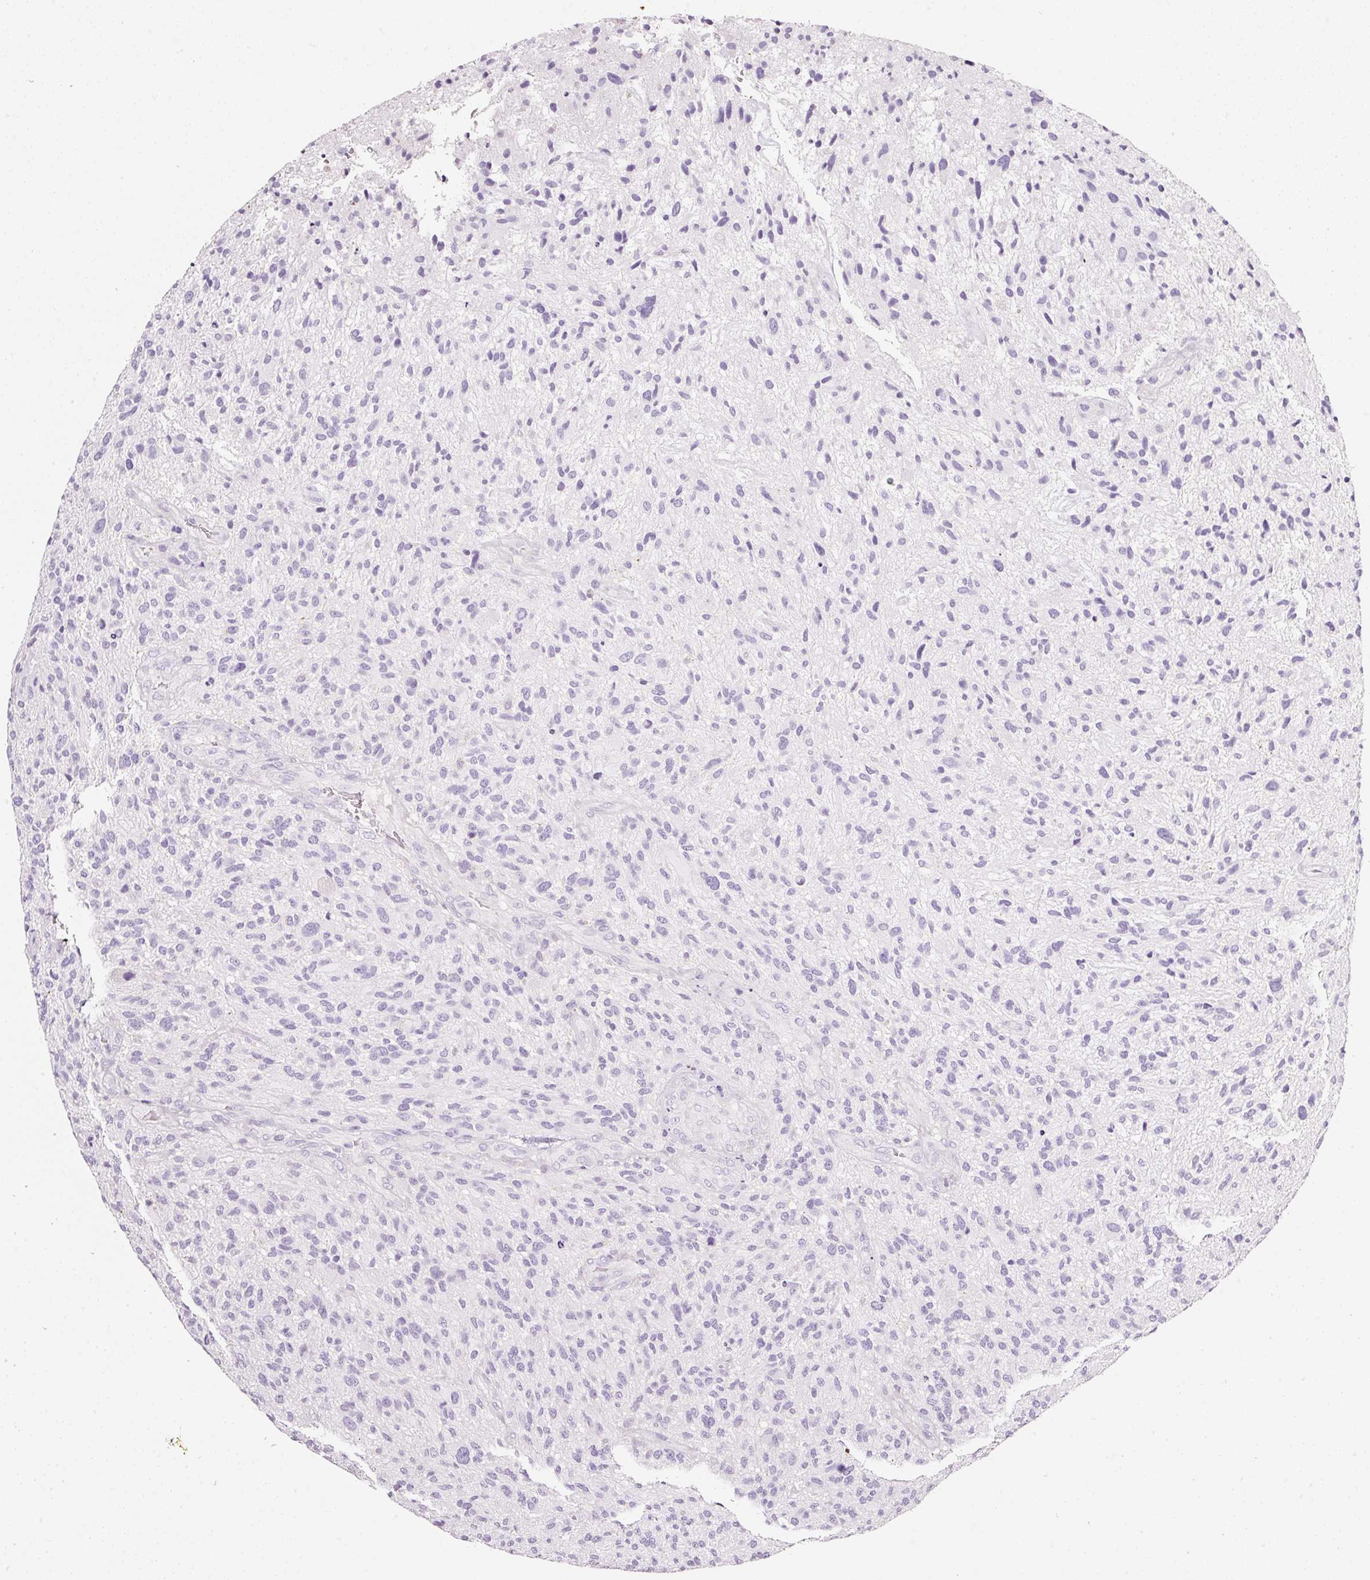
{"staining": {"intensity": "negative", "quantity": "none", "location": "none"}, "tissue": "glioma", "cell_type": "Tumor cells", "image_type": "cancer", "snomed": [{"axis": "morphology", "description": "Glioma, malignant, High grade"}, {"axis": "topography", "description": "Brain"}], "caption": "Image shows no protein positivity in tumor cells of glioma tissue. Nuclei are stained in blue.", "gene": "CYB561A3", "patient": {"sex": "male", "age": 47}}